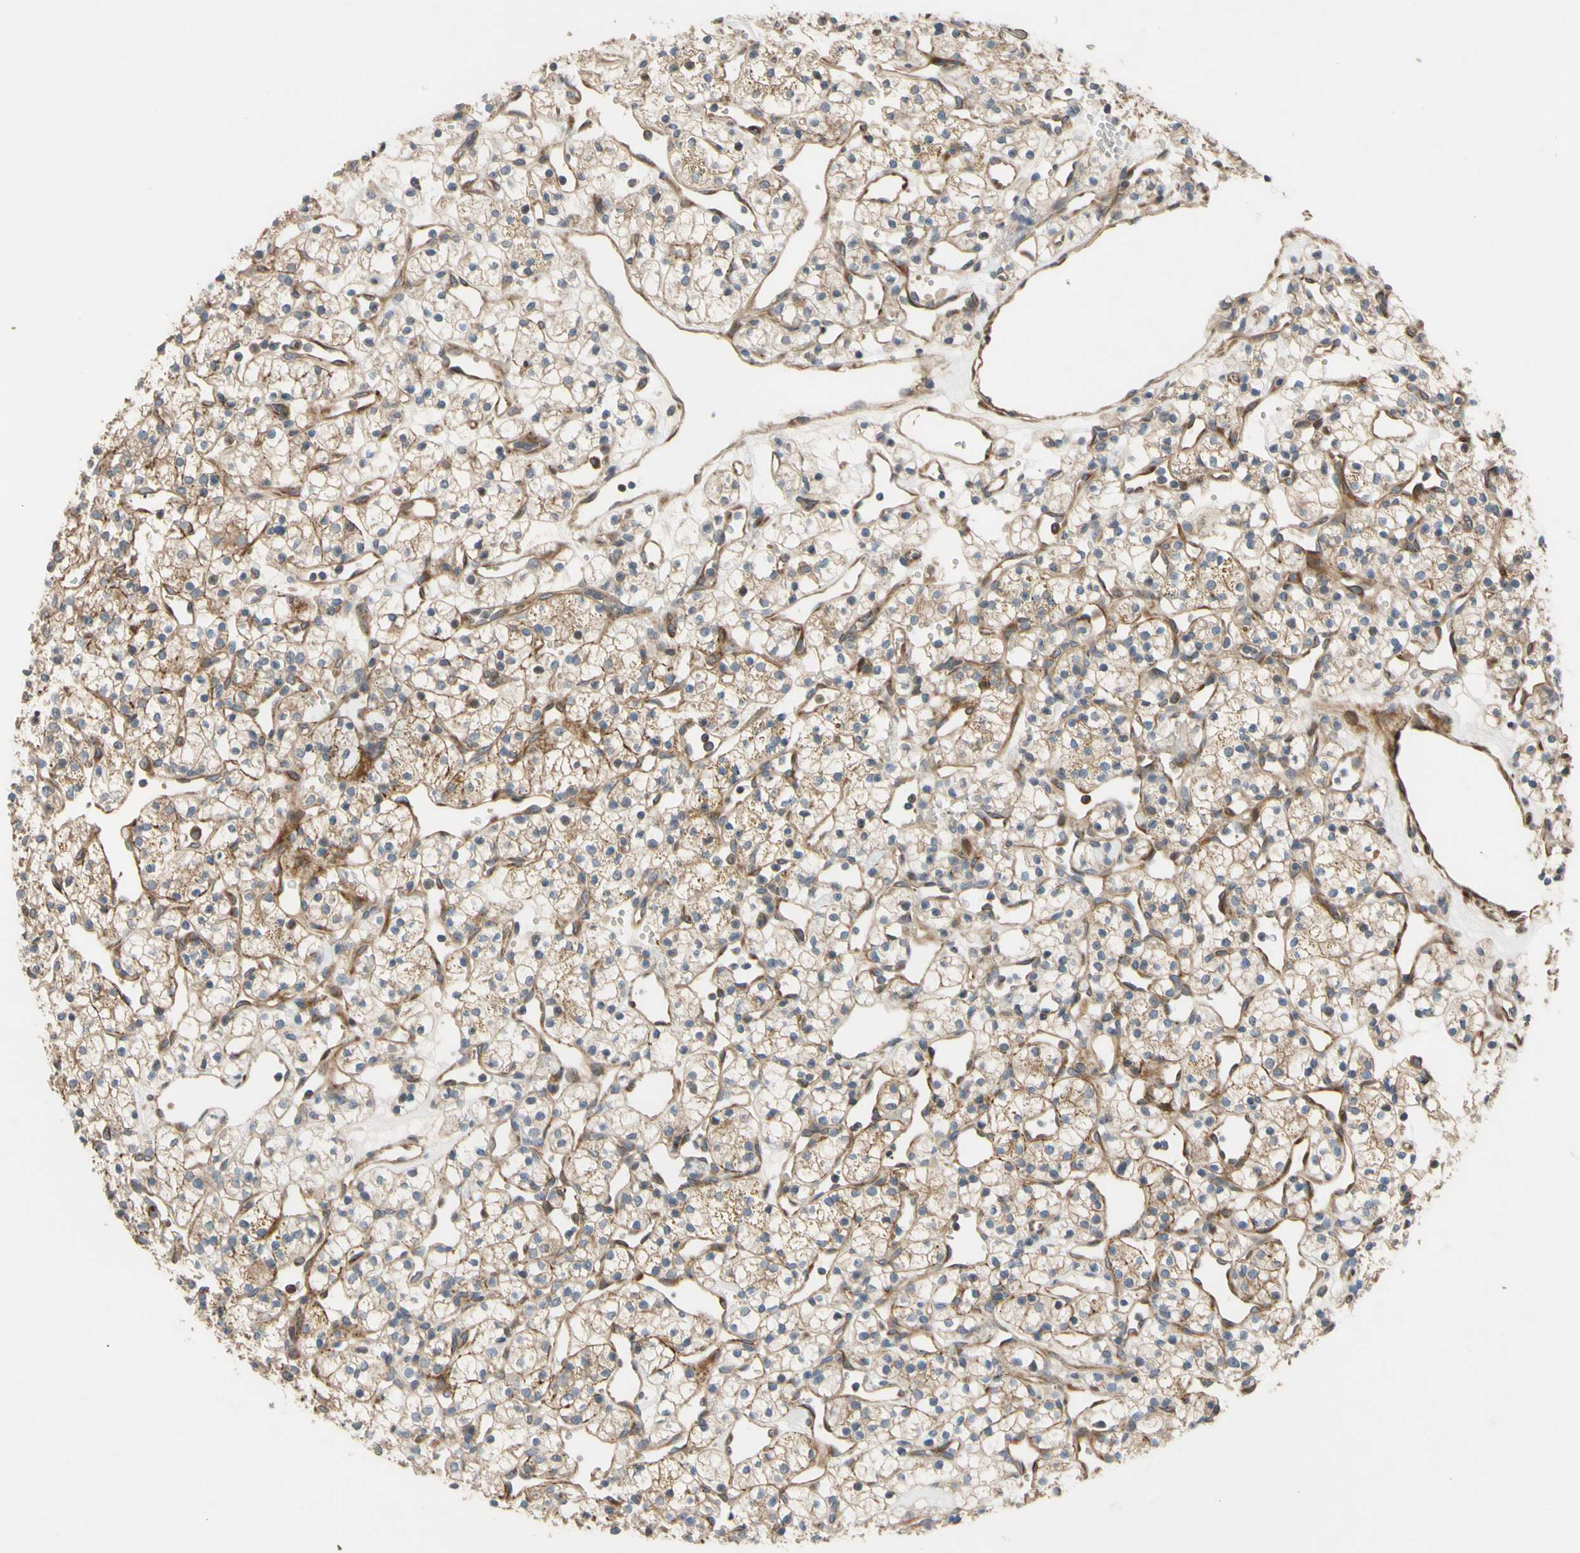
{"staining": {"intensity": "weak", "quantity": "<25%", "location": "cytoplasmic/membranous"}, "tissue": "renal cancer", "cell_type": "Tumor cells", "image_type": "cancer", "snomed": [{"axis": "morphology", "description": "Adenocarcinoma, NOS"}, {"axis": "topography", "description": "Kidney"}], "caption": "IHC photomicrograph of human renal adenocarcinoma stained for a protein (brown), which displays no positivity in tumor cells. (Stains: DAB (3,3'-diaminobenzidine) immunohistochemistry (IHC) with hematoxylin counter stain, Microscopy: brightfield microscopy at high magnification).", "gene": "SPTLC1", "patient": {"sex": "female", "age": 60}}